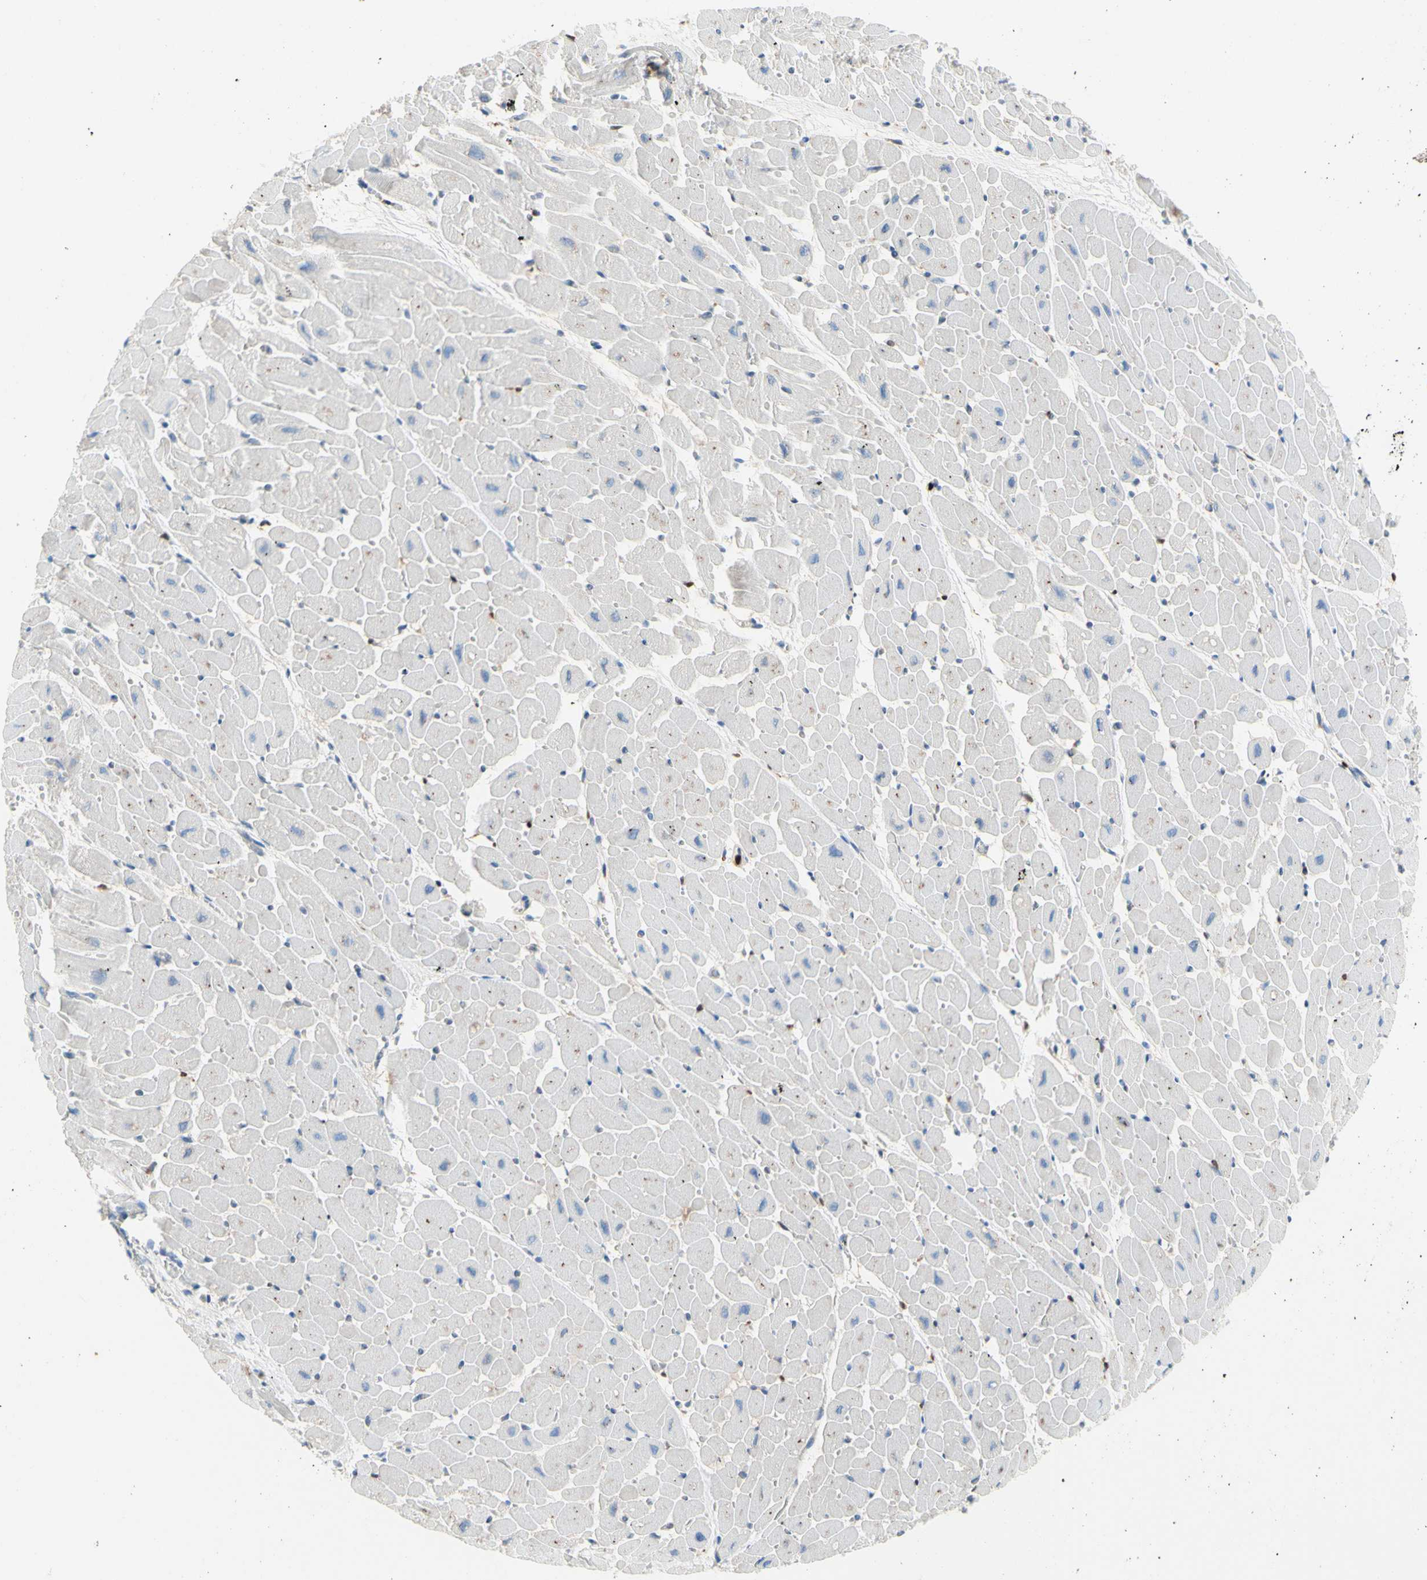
{"staining": {"intensity": "negative", "quantity": "none", "location": "none"}, "tissue": "heart muscle", "cell_type": "Cardiomyocytes", "image_type": "normal", "snomed": [{"axis": "morphology", "description": "Normal tissue, NOS"}, {"axis": "topography", "description": "Heart"}], "caption": "Immunohistochemistry of normal heart muscle reveals no expression in cardiomyocytes. (Brightfield microscopy of DAB (3,3'-diaminobenzidine) IHC at high magnification).", "gene": "EED", "patient": {"sex": "male", "age": 45}}